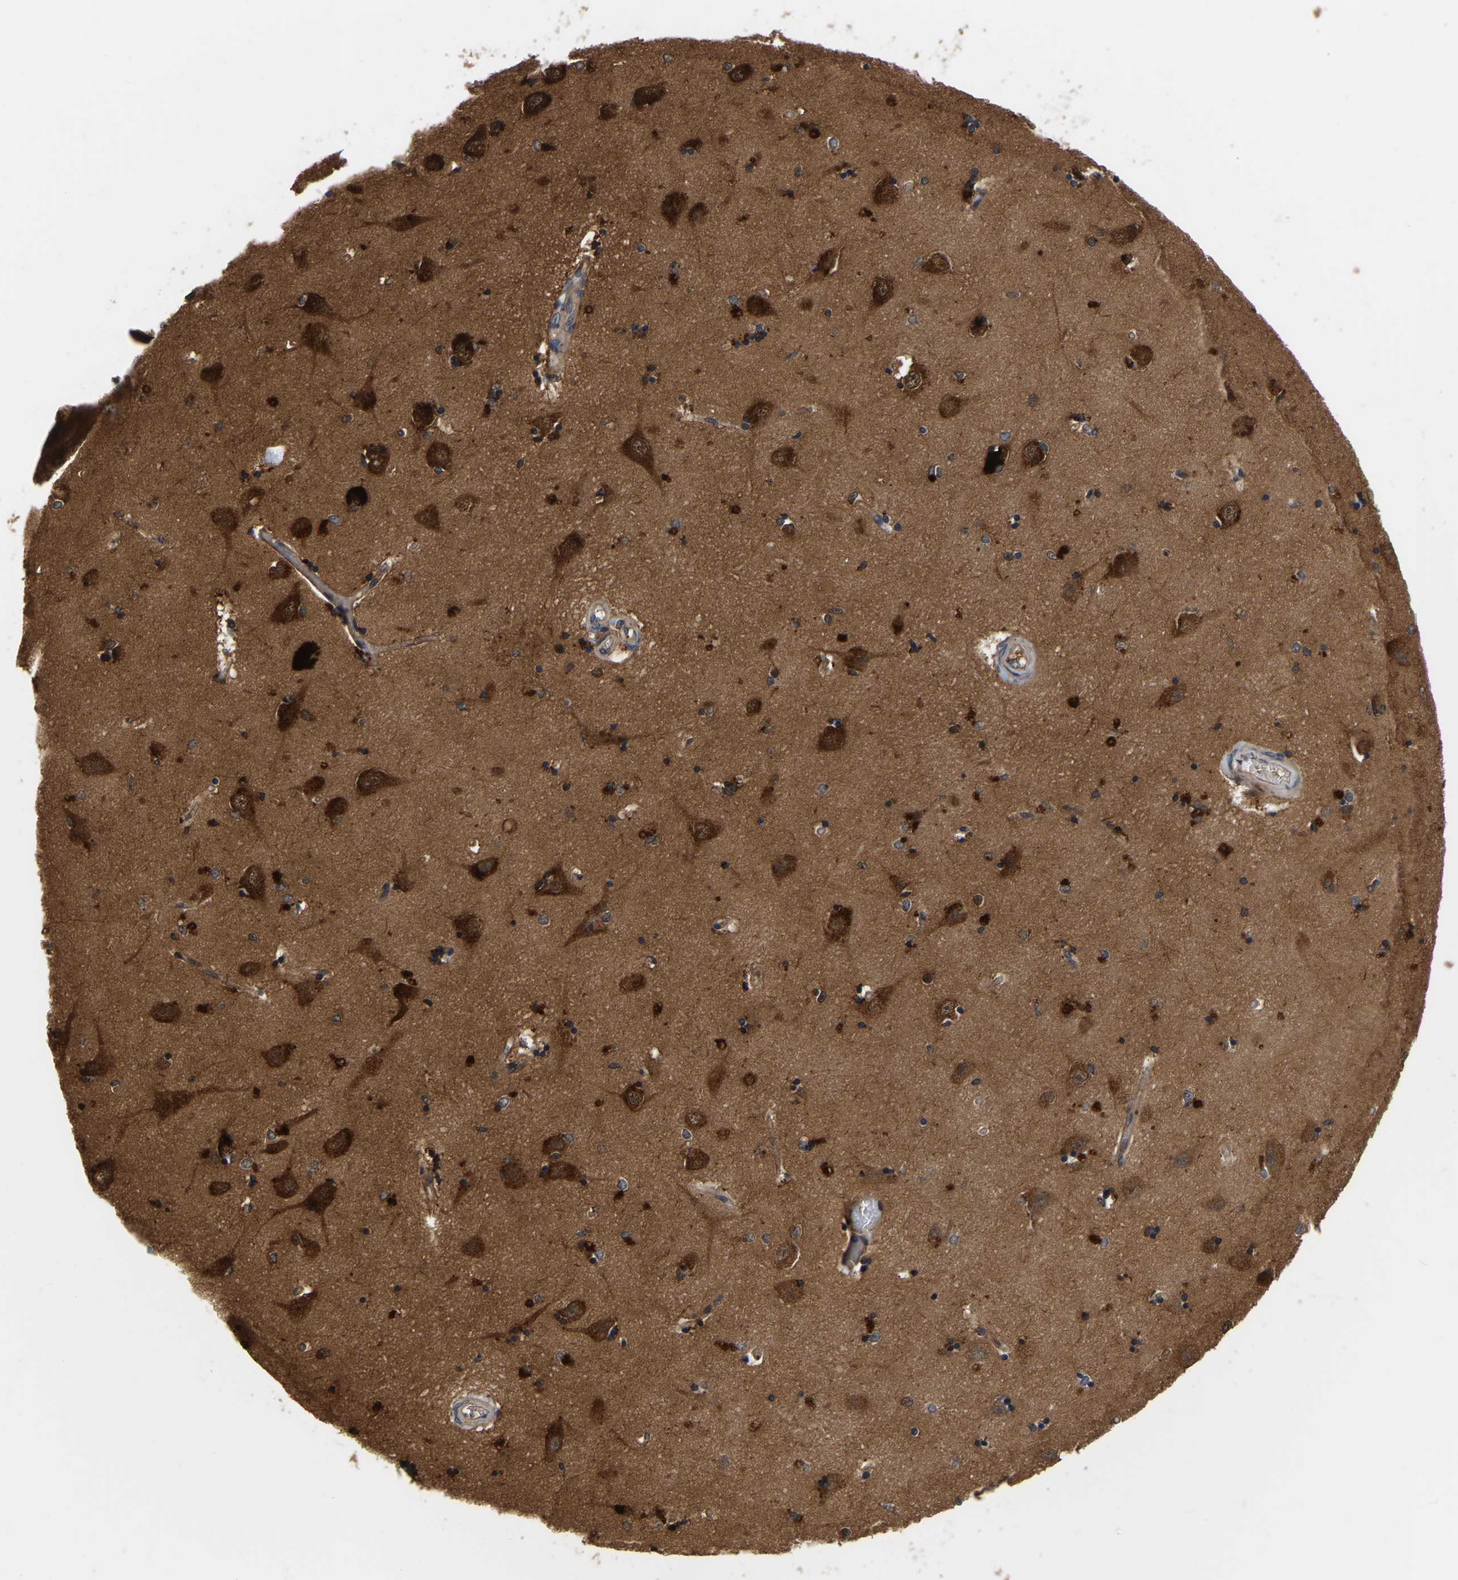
{"staining": {"intensity": "strong", "quantity": ">75%", "location": "cytoplasmic/membranous"}, "tissue": "hippocampus", "cell_type": "Glial cells", "image_type": "normal", "snomed": [{"axis": "morphology", "description": "Normal tissue, NOS"}, {"axis": "topography", "description": "Hippocampus"}], "caption": "The micrograph shows immunohistochemical staining of unremarkable hippocampus. There is strong cytoplasmic/membranous positivity is seen in about >75% of glial cells. The protein of interest is shown in brown color, while the nuclei are stained blue.", "gene": "GARS1", "patient": {"sex": "male", "age": 45}}